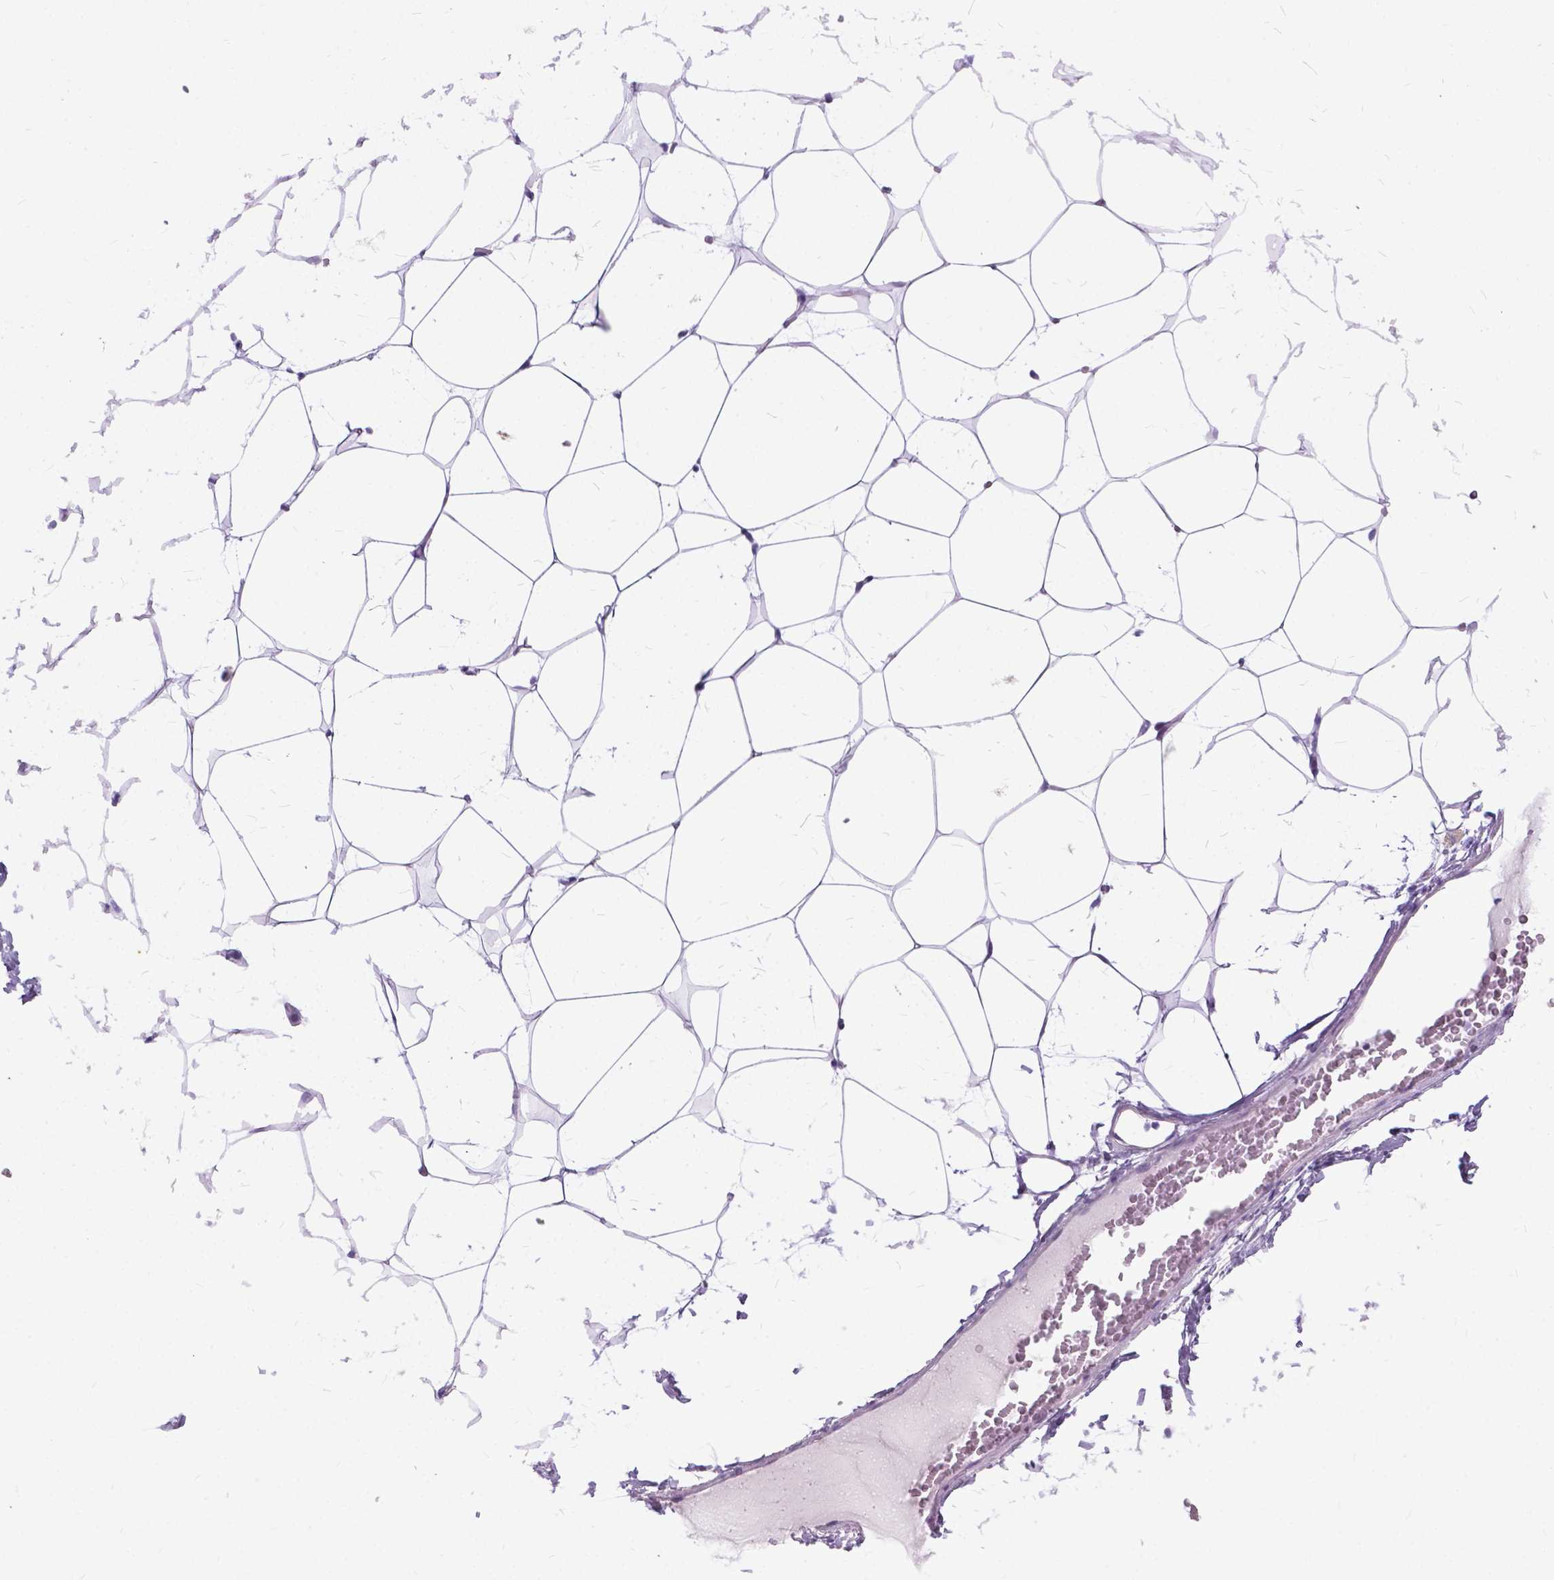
{"staining": {"intensity": "negative", "quantity": "none", "location": "none"}, "tissue": "breast", "cell_type": "Adipocytes", "image_type": "normal", "snomed": [{"axis": "morphology", "description": "Normal tissue, NOS"}, {"axis": "topography", "description": "Breast"}], "caption": "This micrograph is of normal breast stained with immunohistochemistry (IHC) to label a protein in brown with the nuclei are counter-stained blue. There is no positivity in adipocytes.", "gene": "BSND", "patient": {"sex": "female", "age": 32}}